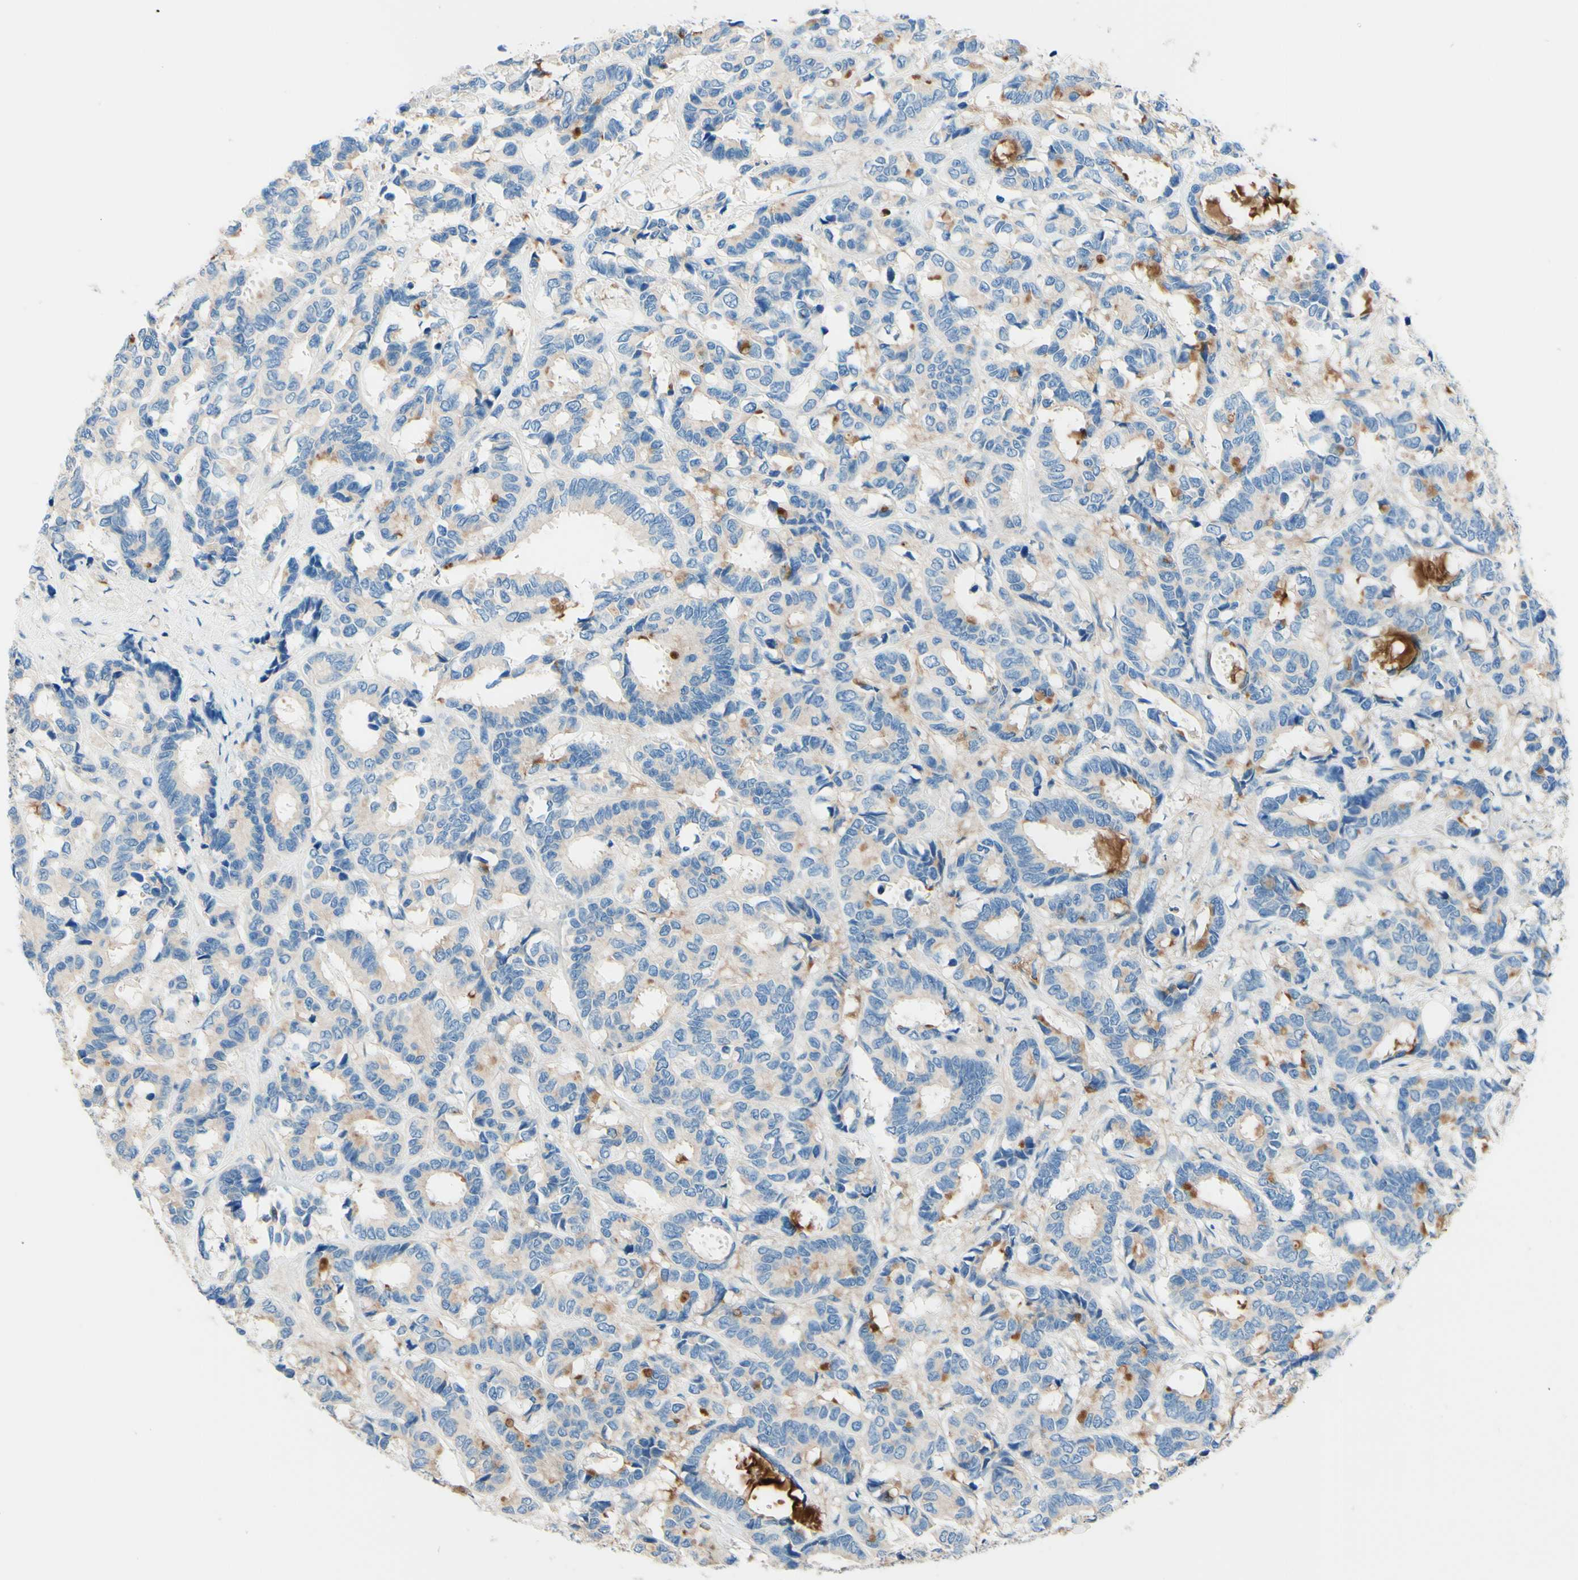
{"staining": {"intensity": "weak", "quantity": "<25%", "location": "cytoplasmic/membranous"}, "tissue": "breast cancer", "cell_type": "Tumor cells", "image_type": "cancer", "snomed": [{"axis": "morphology", "description": "Duct carcinoma"}, {"axis": "topography", "description": "Breast"}], "caption": "This is an immunohistochemistry (IHC) histopathology image of breast cancer. There is no positivity in tumor cells.", "gene": "PASD1", "patient": {"sex": "female", "age": 87}}